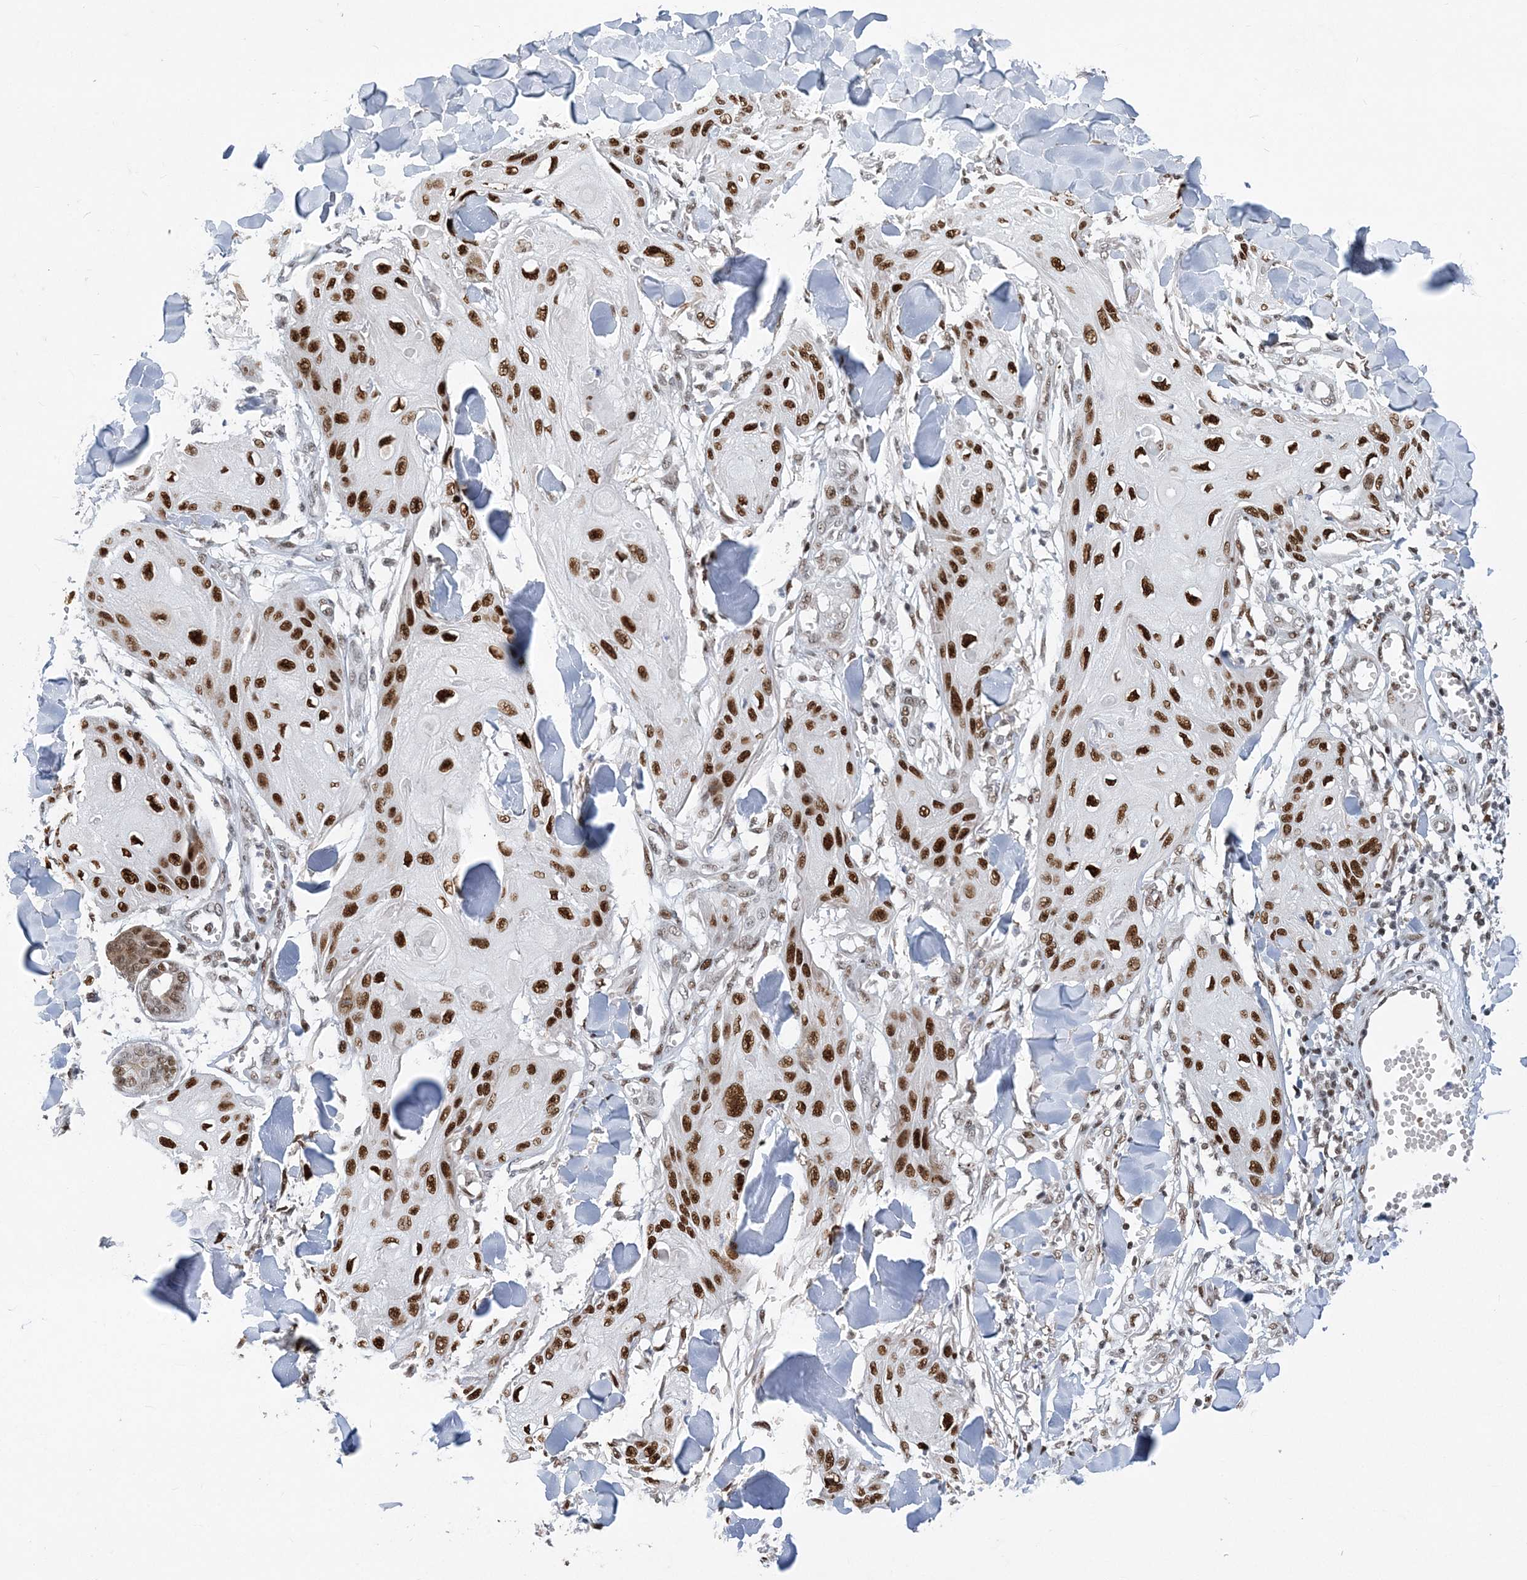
{"staining": {"intensity": "strong", "quantity": ">75%", "location": "nuclear"}, "tissue": "skin cancer", "cell_type": "Tumor cells", "image_type": "cancer", "snomed": [{"axis": "morphology", "description": "Squamous cell carcinoma, NOS"}, {"axis": "topography", "description": "Skin"}], "caption": "Squamous cell carcinoma (skin) stained with immunohistochemistry reveals strong nuclear staining in approximately >75% of tumor cells. (Brightfield microscopy of DAB IHC at high magnification).", "gene": "ZBTB7A", "patient": {"sex": "male", "age": 74}}